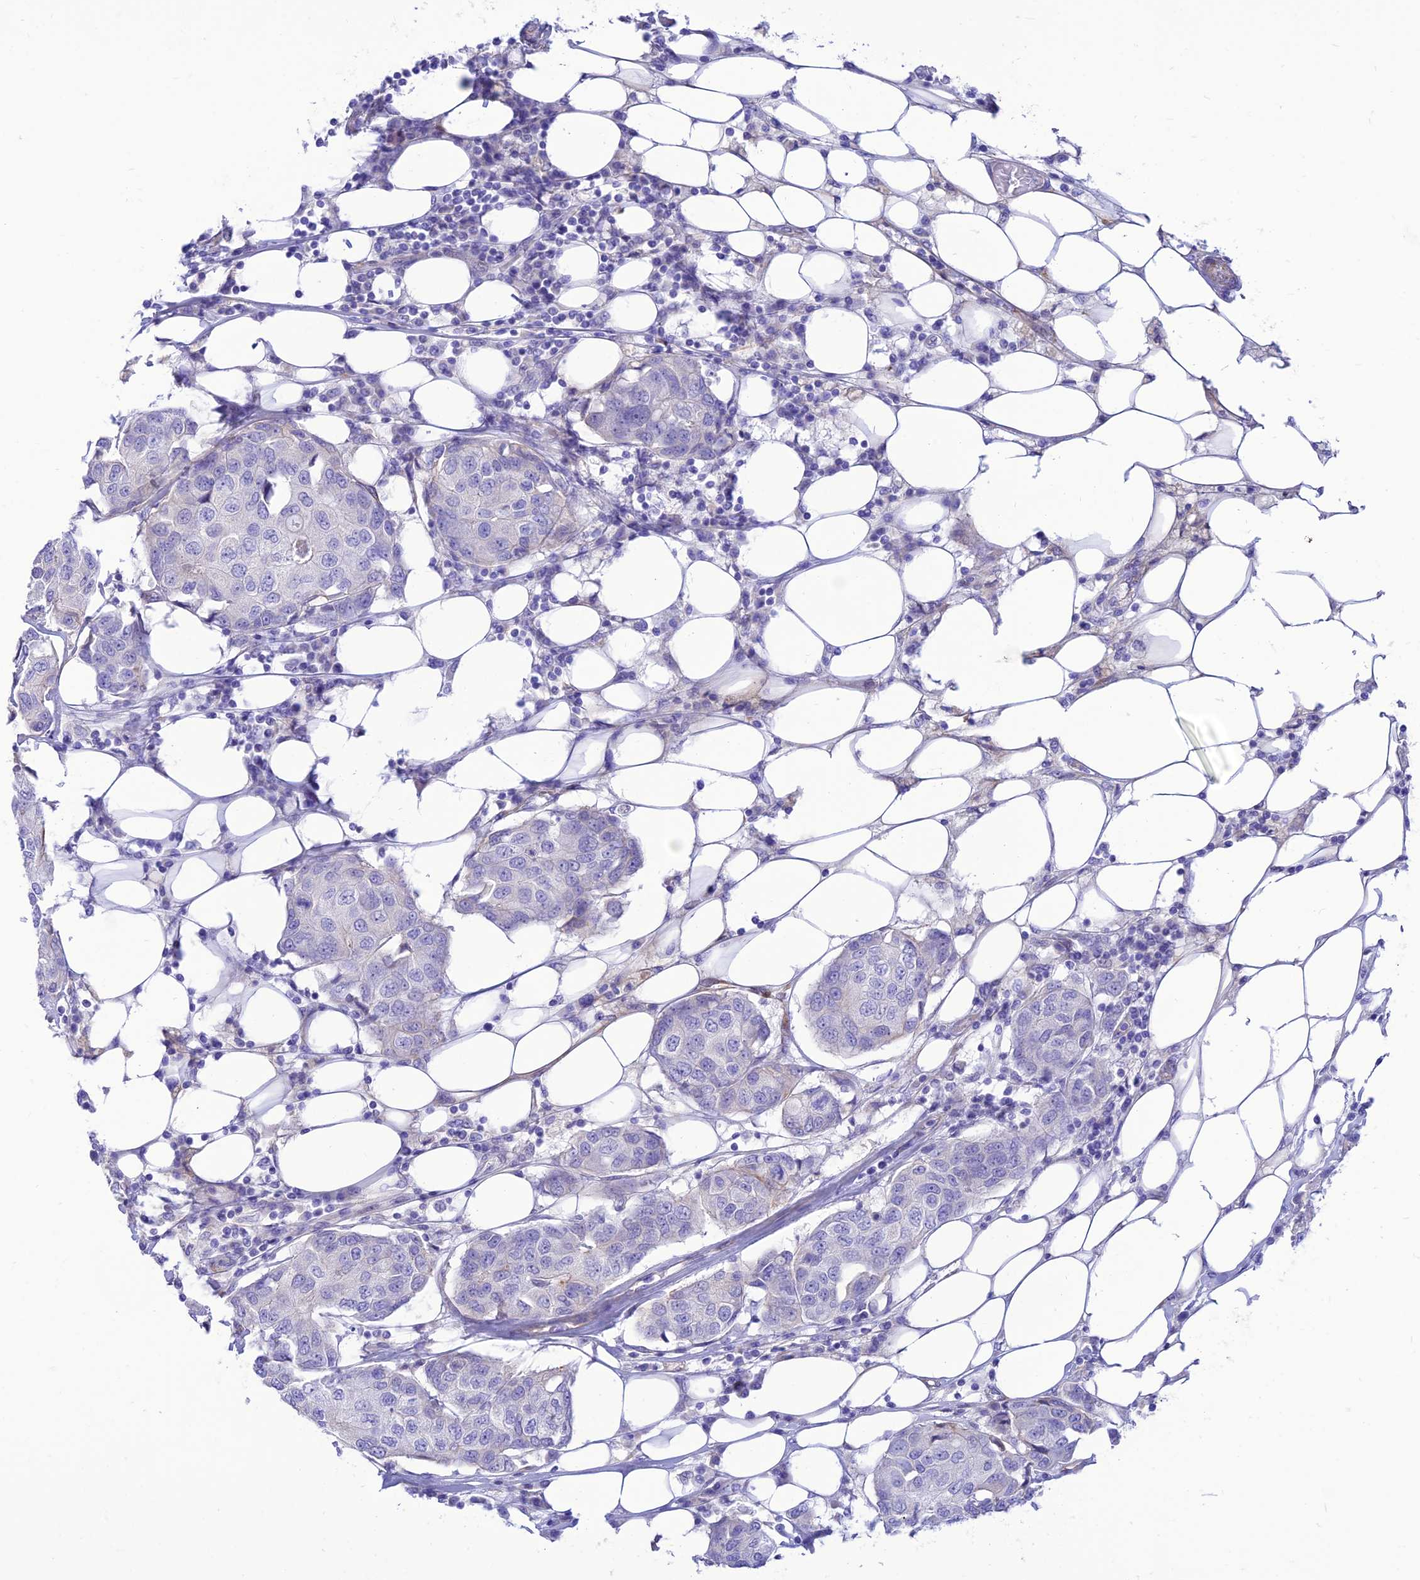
{"staining": {"intensity": "negative", "quantity": "none", "location": "none"}, "tissue": "breast cancer", "cell_type": "Tumor cells", "image_type": "cancer", "snomed": [{"axis": "morphology", "description": "Duct carcinoma"}, {"axis": "topography", "description": "Breast"}], "caption": "IHC photomicrograph of neoplastic tissue: breast cancer stained with DAB (3,3'-diaminobenzidine) demonstrates no significant protein staining in tumor cells.", "gene": "FAM186B", "patient": {"sex": "female", "age": 80}}